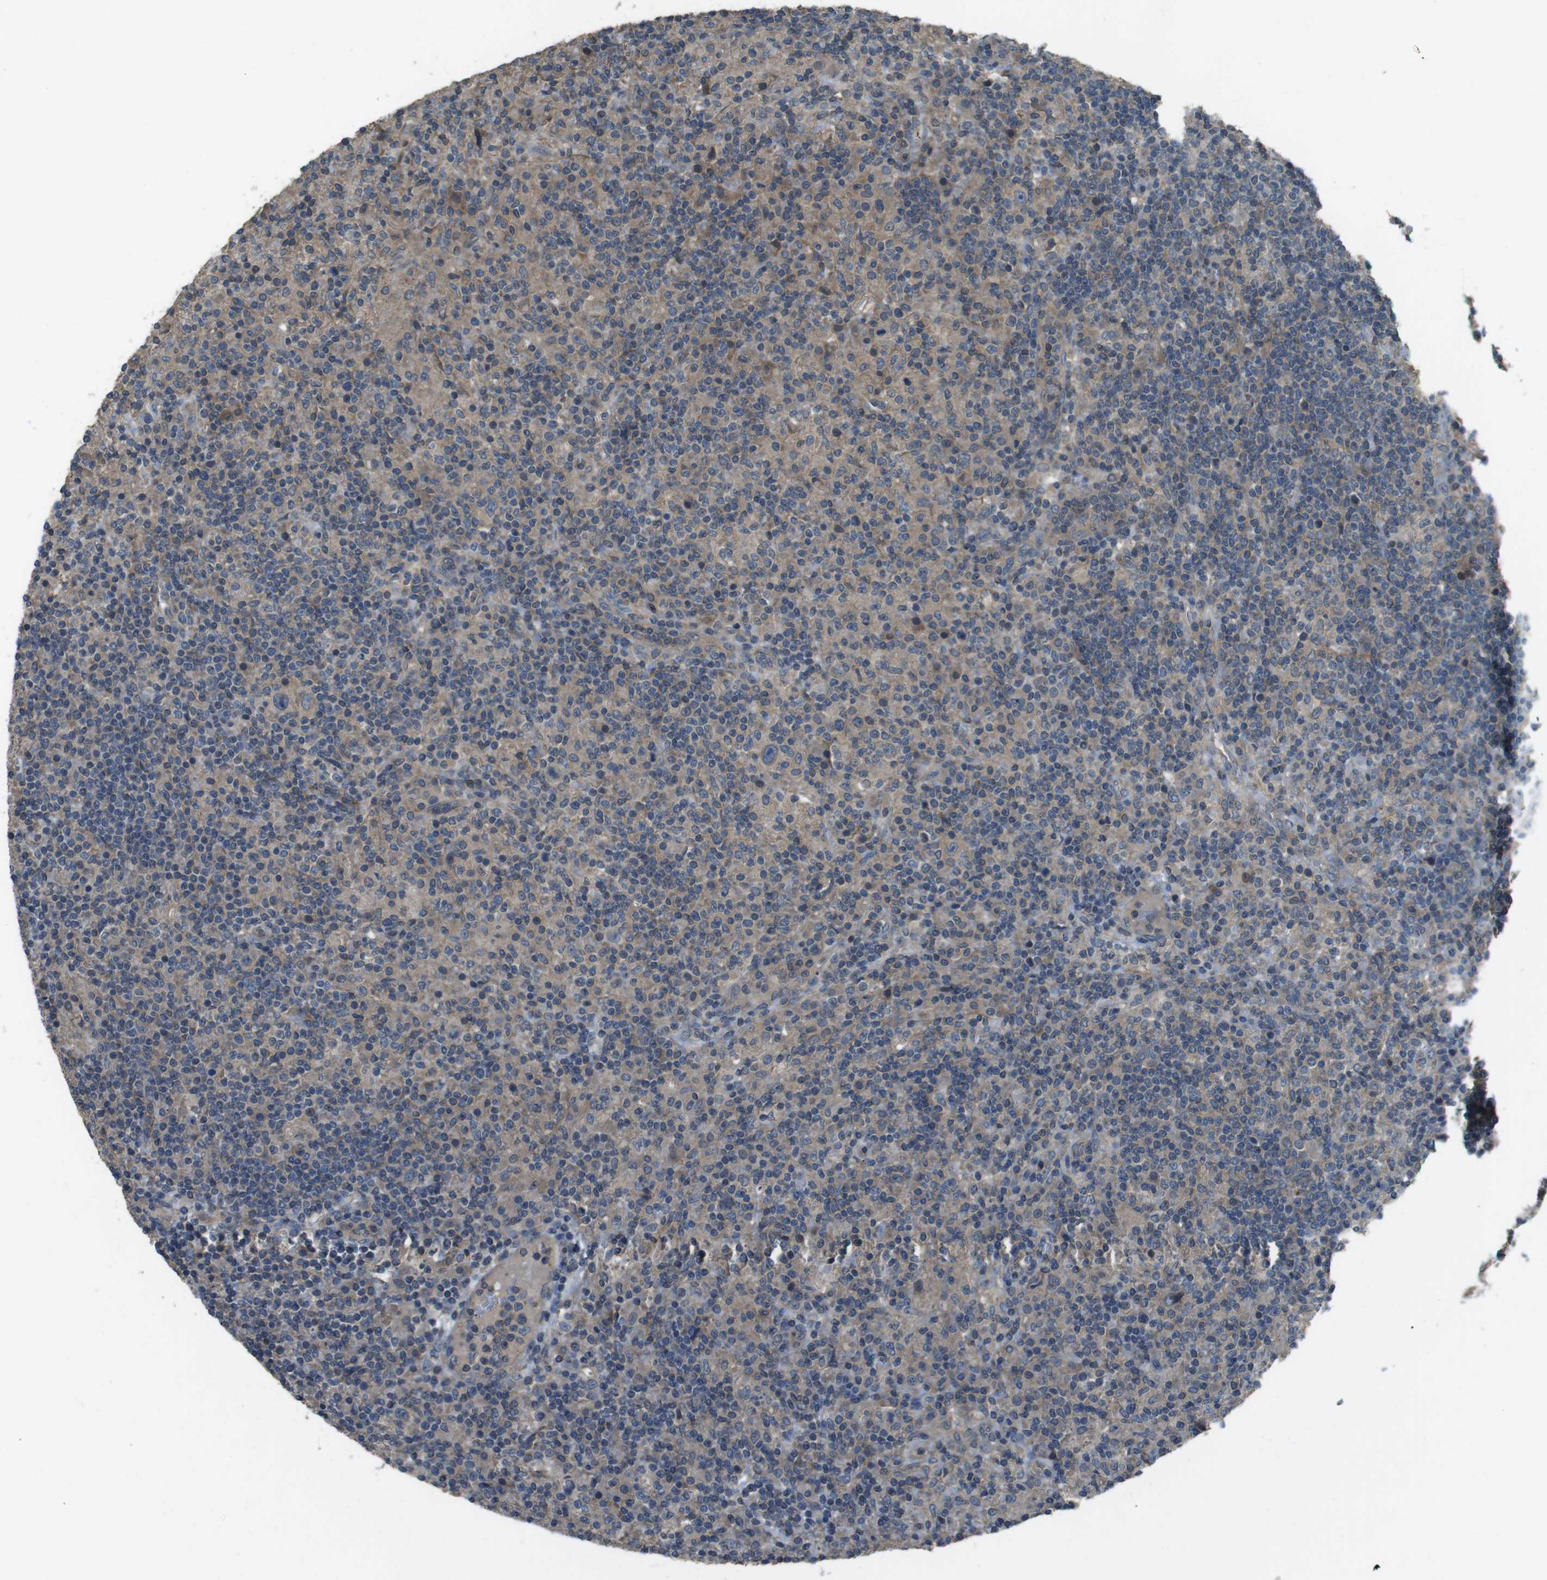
{"staining": {"intensity": "weak", "quantity": ">75%", "location": "cytoplasmic/membranous"}, "tissue": "lymphoma", "cell_type": "Tumor cells", "image_type": "cancer", "snomed": [{"axis": "morphology", "description": "Hodgkin's disease, NOS"}, {"axis": "topography", "description": "Lymph node"}], "caption": "Immunohistochemical staining of human lymphoma displays weak cytoplasmic/membranous protein positivity in approximately >75% of tumor cells.", "gene": "FUT2", "patient": {"sex": "male", "age": 70}}